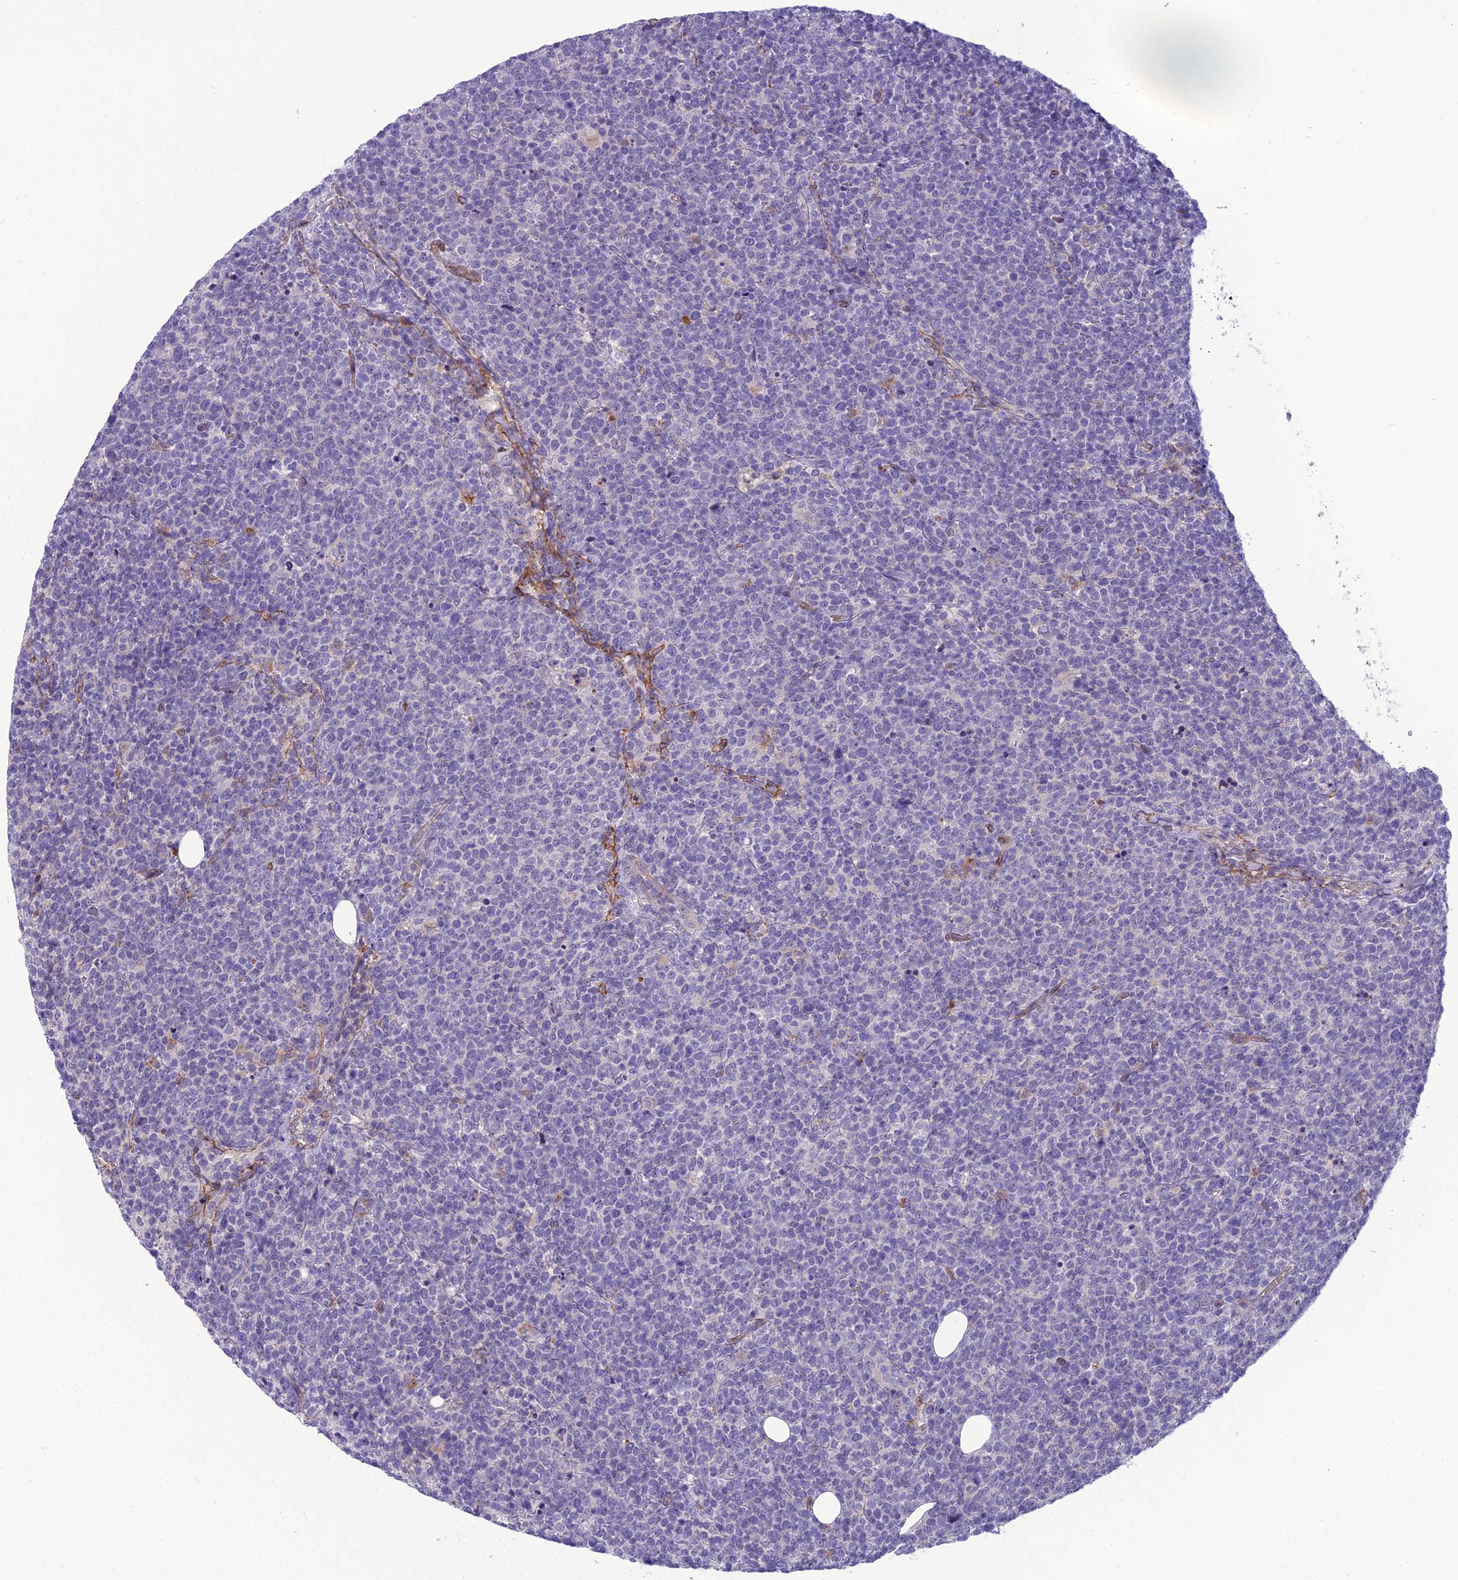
{"staining": {"intensity": "negative", "quantity": "none", "location": "none"}, "tissue": "lymphoma", "cell_type": "Tumor cells", "image_type": "cancer", "snomed": [{"axis": "morphology", "description": "Malignant lymphoma, non-Hodgkin's type, High grade"}, {"axis": "topography", "description": "Lymph node"}], "caption": "Immunohistochemistry (IHC) histopathology image of human lymphoma stained for a protein (brown), which demonstrates no staining in tumor cells.", "gene": "BBS7", "patient": {"sex": "male", "age": 61}}